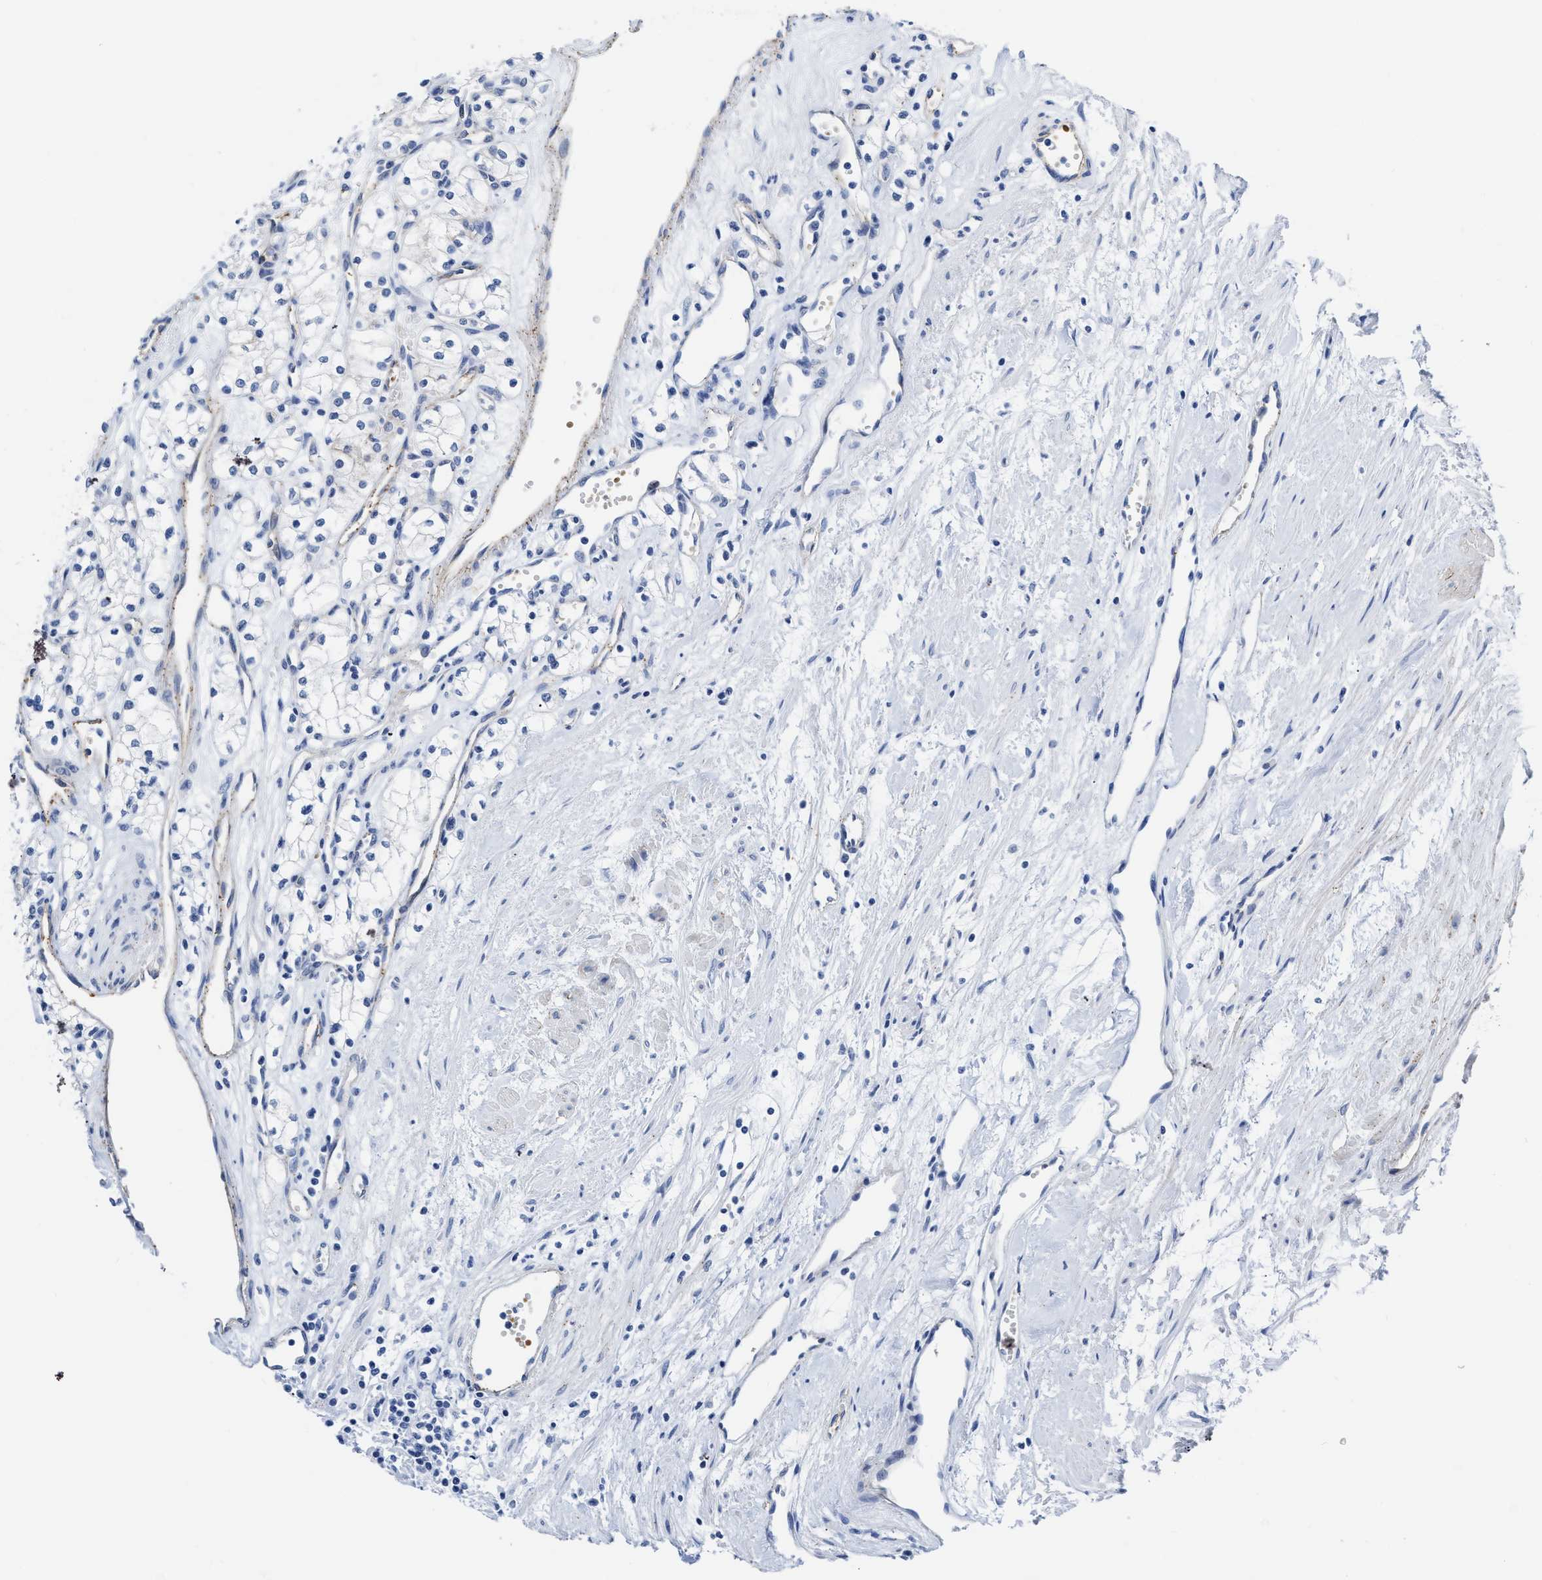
{"staining": {"intensity": "negative", "quantity": "none", "location": "none"}, "tissue": "renal cancer", "cell_type": "Tumor cells", "image_type": "cancer", "snomed": [{"axis": "morphology", "description": "Adenocarcinoma, NOS"}, {"axis": "topography", "description": "Kidney"}], "caption": "Histopathology image shows no significant protein staining in tumor cells of renal adenocarcinoma.", "gene": "KCNMB3", "patient": {"sex": "male", "age": 59}}